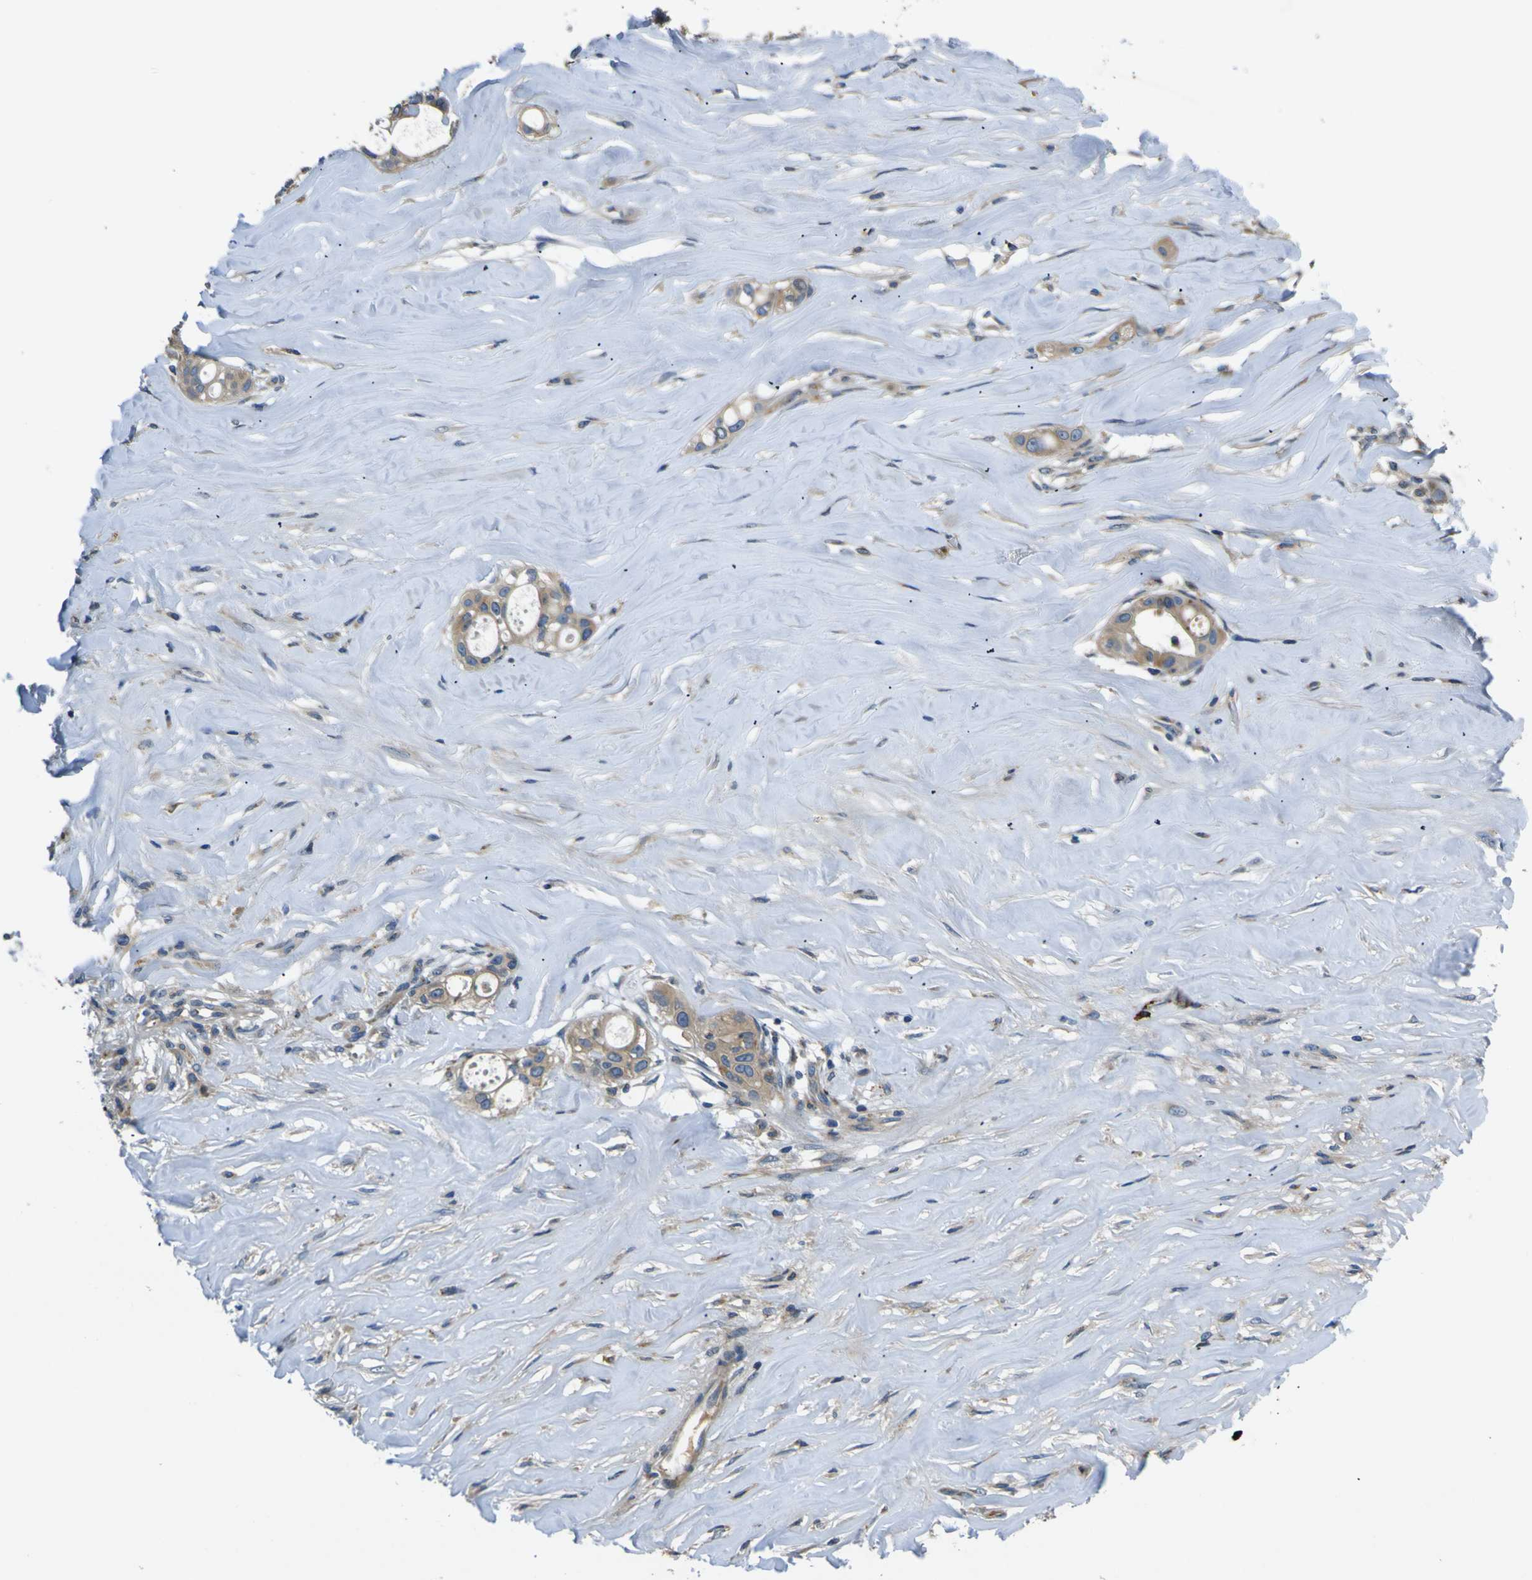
{"staining": {"intensity": "moderate", "quantity": ">75%", "location": "cytoplasmic/membranous"}, "tissue": "liver cancer", "cell_type": "Tumor cells", "image_type": "cancer", "snomed": [{"axis": "morphology", "description": "Cholangiocarcinoma"}, {"axis": "topography", "description": "Liver"}], "caption": "Immunohistochemical staining of human liver cholangiocarcinoma shows medium levels of moderate cytoplasmic/membranous expression in about >75% of tumor cells.", "gene": "RAB1B", "patient": {"sex": "female", "age": 67}}